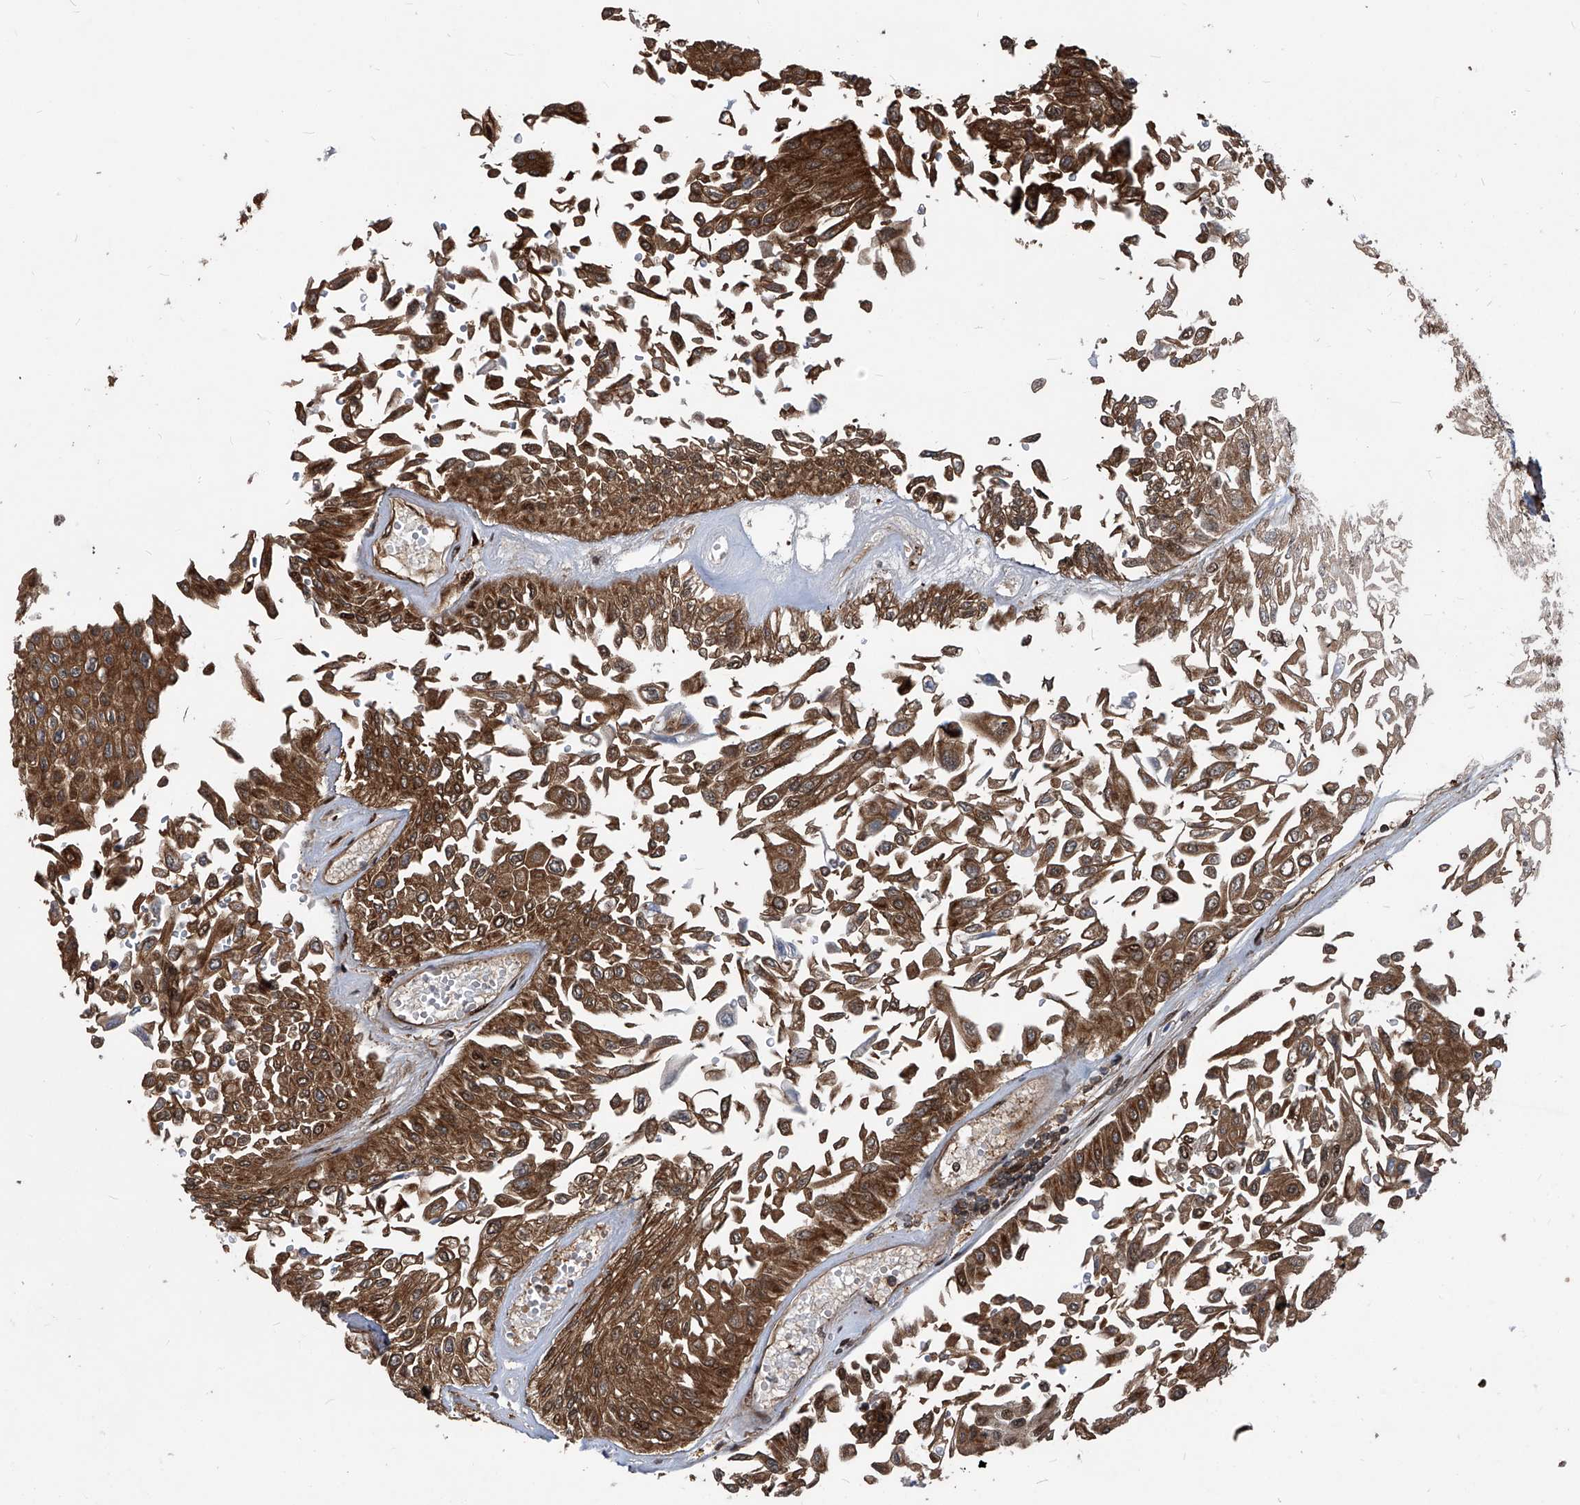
{"staining": {"intensity": "strong", "quantity": ">75%", "location": "cytoplasmic/membranous"}, "tissue": "urothelial cancer", "cell_type": "Tumor cells", "image_type": "cancer", "snomed": [{"axis": "morphology", "description": "Urothelial carcinoma, Low grade"}, {"axis": "topography", "description": "Urinary bladder"}], "caption": "An IHC image of tumor tissue is shown. Protein staining in brown shows strong cytoplasmic/membranous positivity in urothelial cancer within tumor cells.", "gene": "PSMB1", "patient": {"sex": "male", "age": 67}}